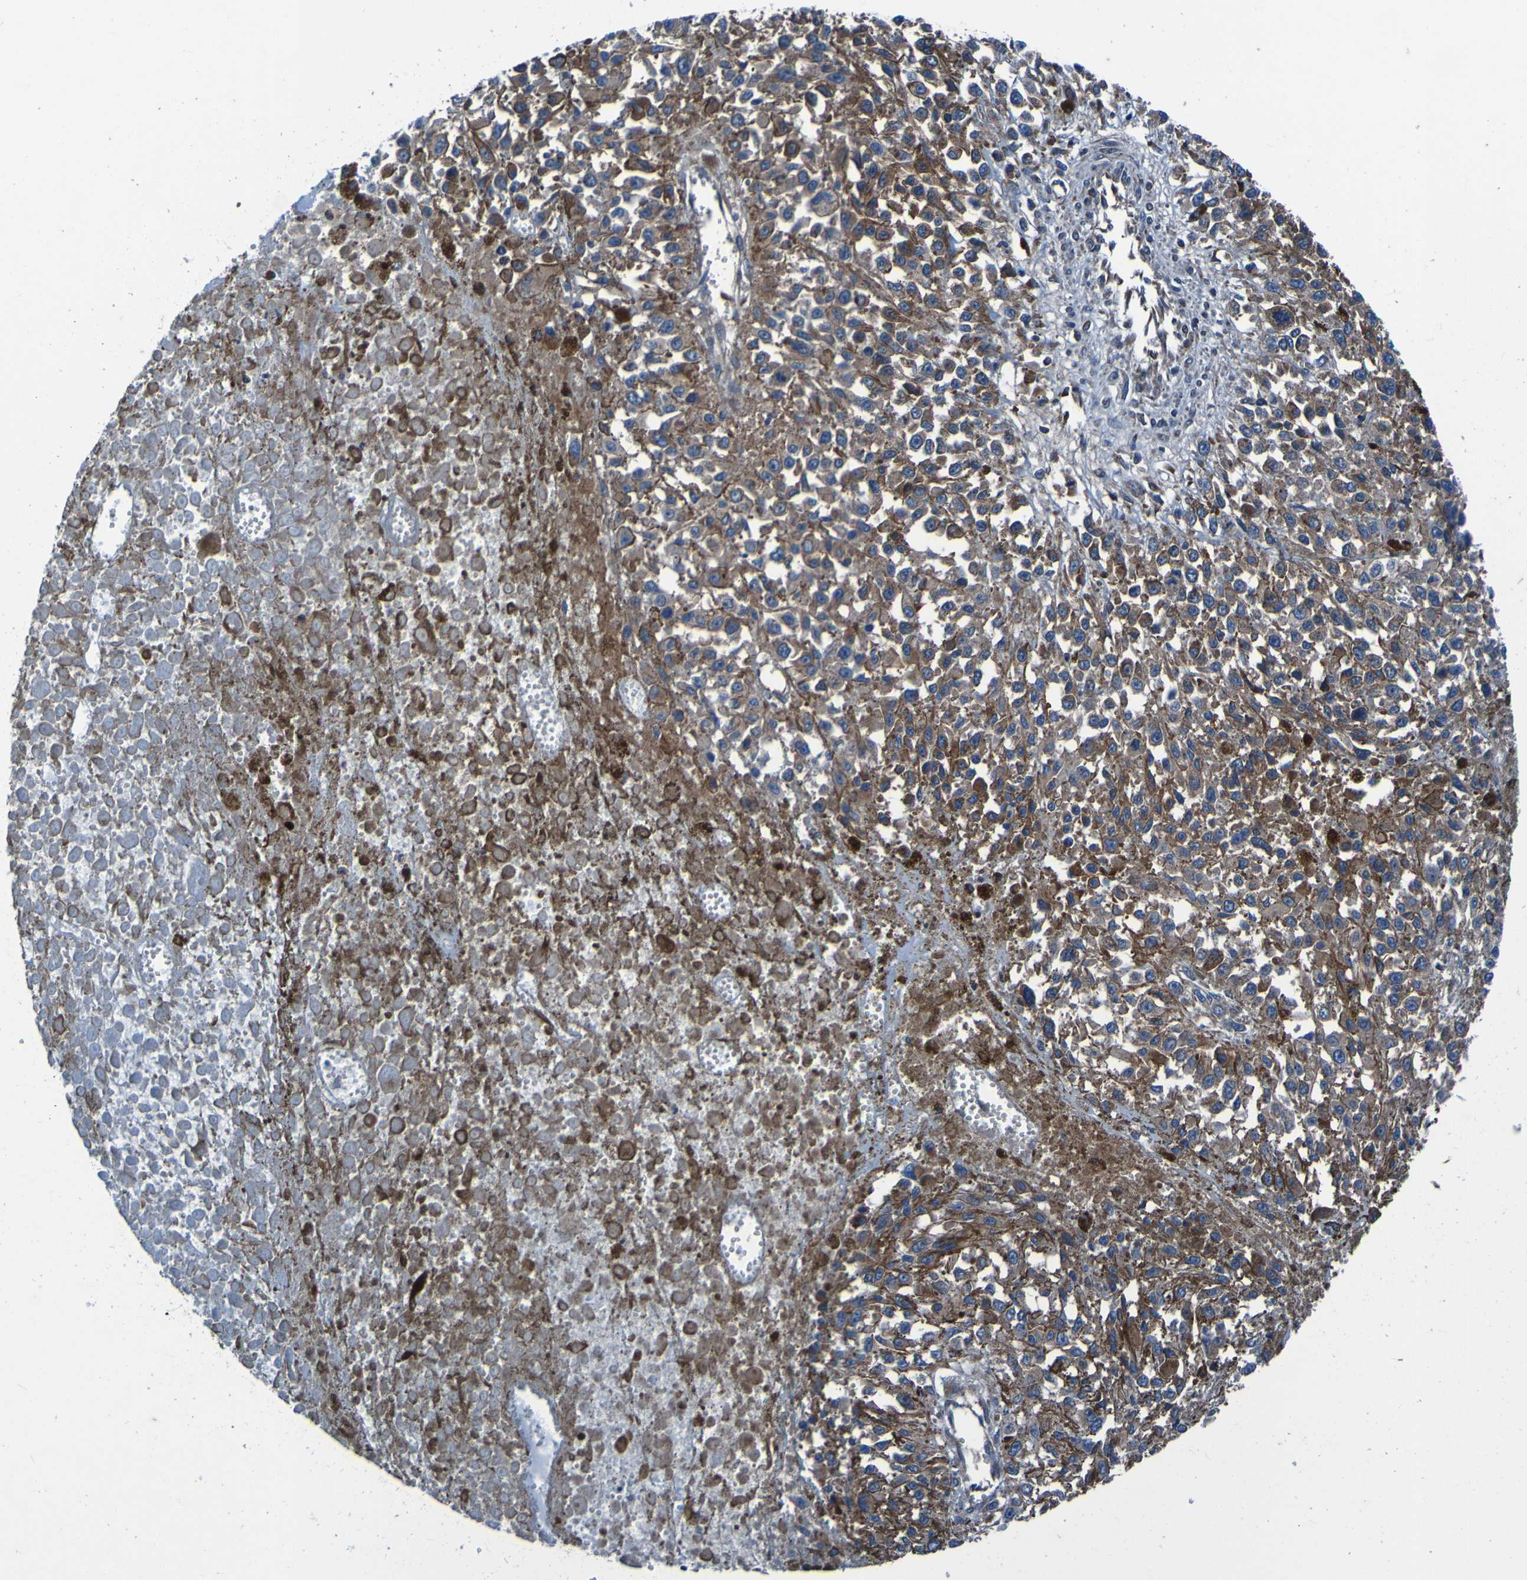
{"staining": {"intensity": "moderate", "quantity": ">75%", "location": "cytoplasmic/membranous"}, "tissue": "melanoma", "cell_type": "Tumor cells", "image_type": "cancer", "snomed": [{"axis": "morphology", "description": "Malignant melanoma, Metastatic site"}, {"axis": "topography", "description": "Lymph node"}], "caption": "Human malignant melanoma (metastatic site) stained with a protein marker shows moderate staining in tumor cells.", "gene": "RAB5B", "patient": {"sex": "male", "age": 59}}